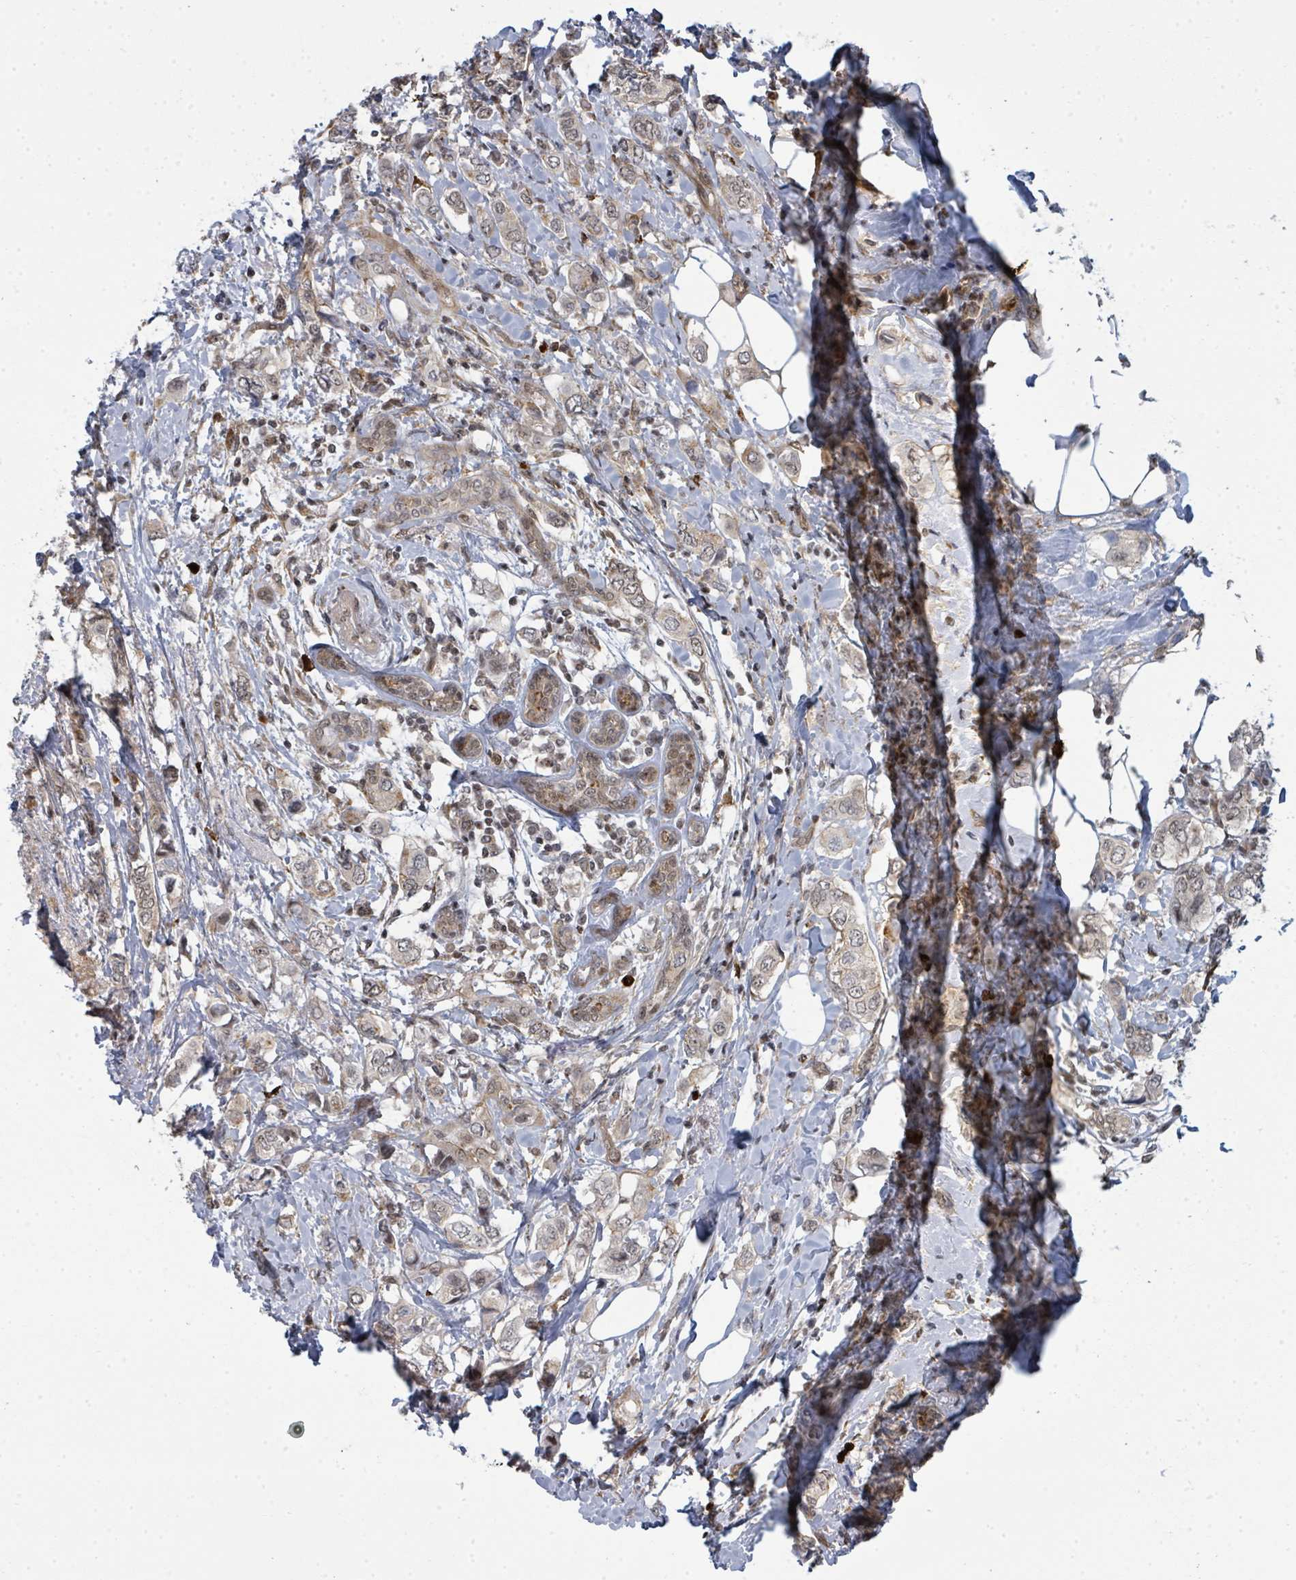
{"staining": {"intensity": "weak", "quantity": "<25%", "location": "cytoplasmic/membranous"}, "tissue": "breast cancer", "cell_type": "Tumor cells", "image_type": "cancer", "snomed": [{"axis": "morphology", "description": "Lobular carcinoma"}, {"axis": "topography", "description": "Breast"}], "caption": "IHC of breast cancer exhibits no staining in tumor cells. The staining was performed using DAB (3,3'-diaminobenzidine) to visualize the protein expression in brown, while the nuclei were stained in blue with hematoxylin (Magnification: 20x).", "gene": "PSMG2", "patient": {"sex": "female", "age": 51}}